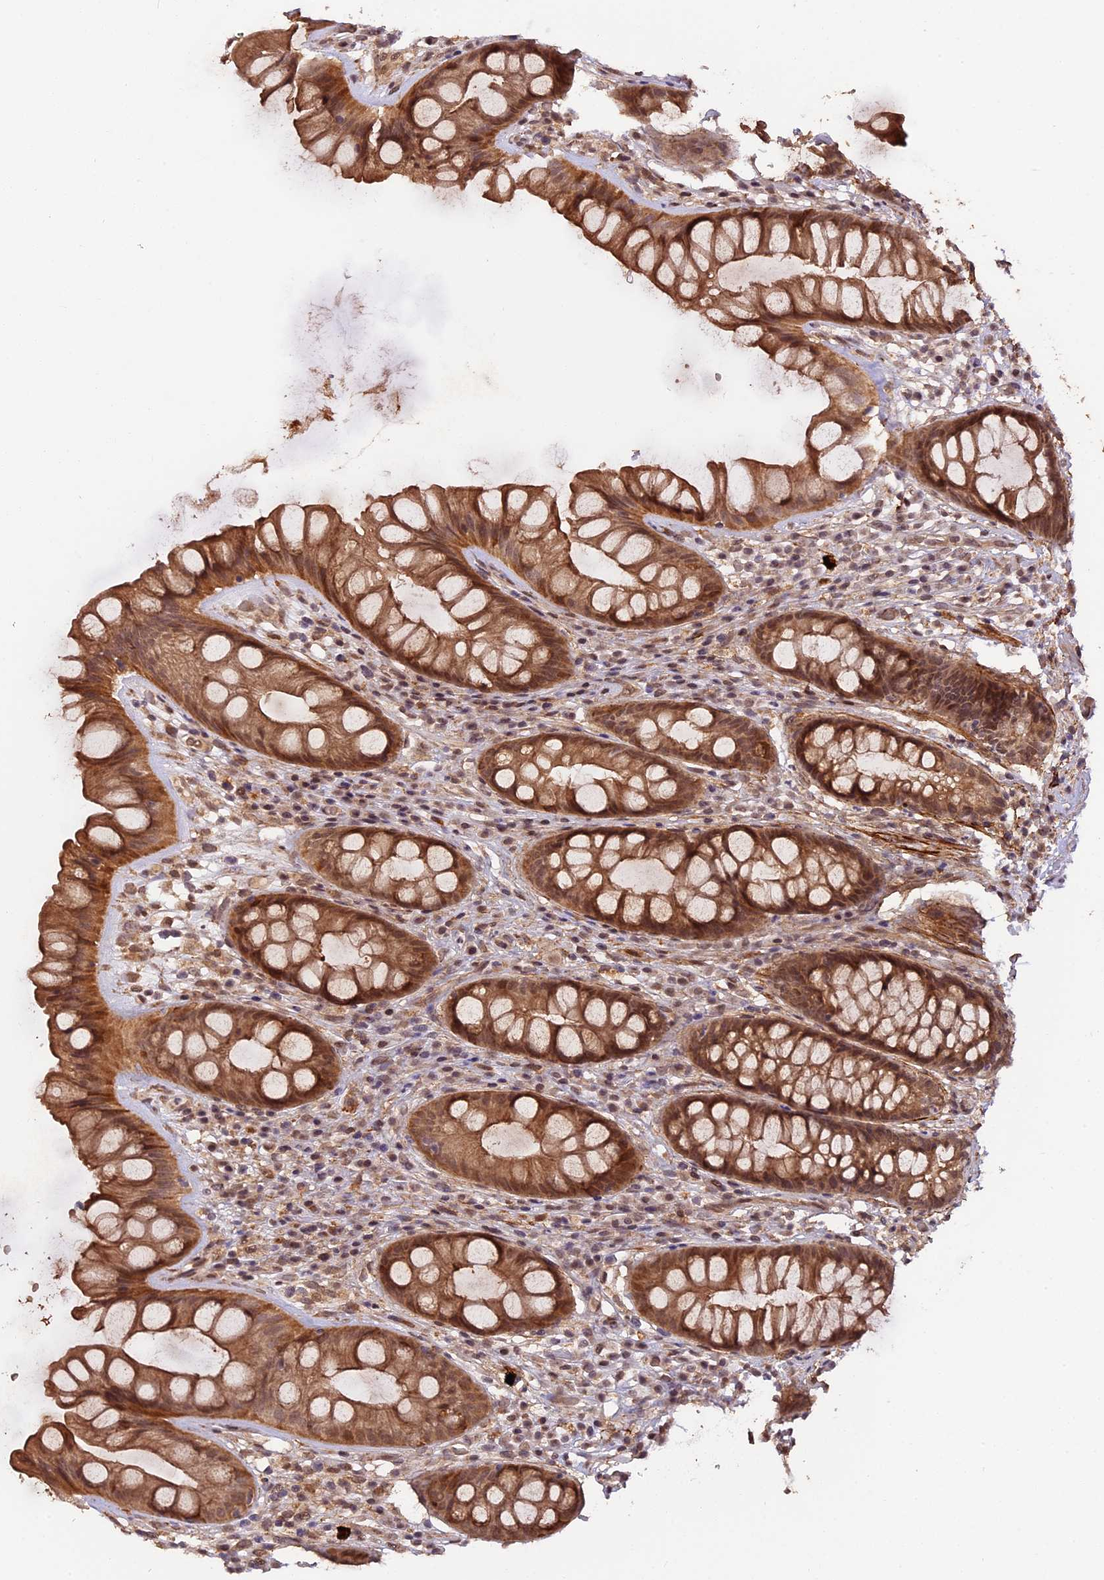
{"staining": {"intensity": "moderate", "quantity": ">75%", "location": "cytoplasmic/membranous,nuclear"}, "tissue": "rectum", "cell_type": "Glandular cells", "image_type": "normal", "snomed": [{"axis": "morphology", "description": "Normal tissue, NOS"}, {"axis": "topography", "description": "Rectum"}], "caption": "Moderate cytoplasmic/membranous,nuclear expression is identified in about >75% of glandular cells in normal rectum. (DAB IHC with brightfield microscopy, high magnification).", "gene": "ZNF480", "patient": {"sex": "male", "age": 74}}